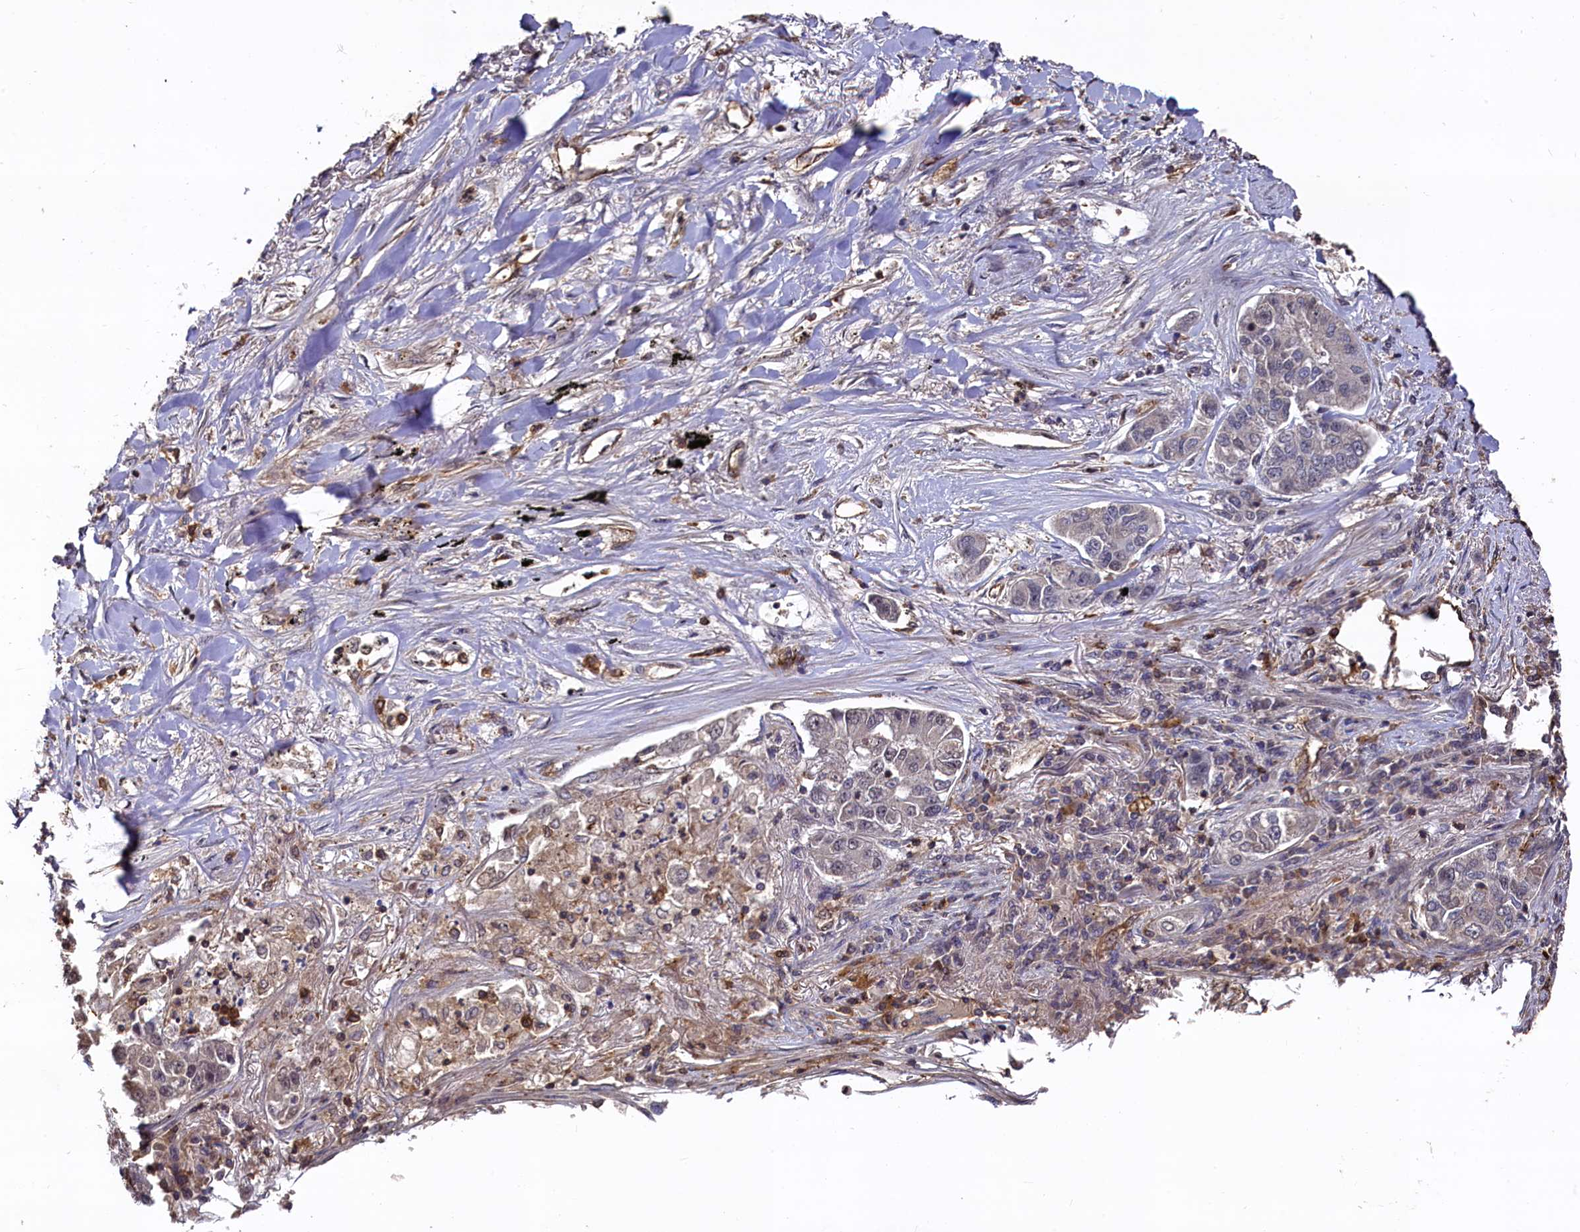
{"staining": {"intensity": "negative", "quantity": "none", "location": "none"}, "tissue": "lung cancer", "cell_type": "Tumor cells", "image_type": "cancer", "snomed": [{"axis": "morphology", "description": "Adenocarcinoma, NOS"}, {"axis": "topography", "description": "Lung"}], "caption": "Immunohistochemistry histopathology image of human lung cancer stained for a protein (brown), which demonstrates no expression in tumor cells.", "gene": "PLEKHO2", "patient": {"sex": "male", "age": 49}}